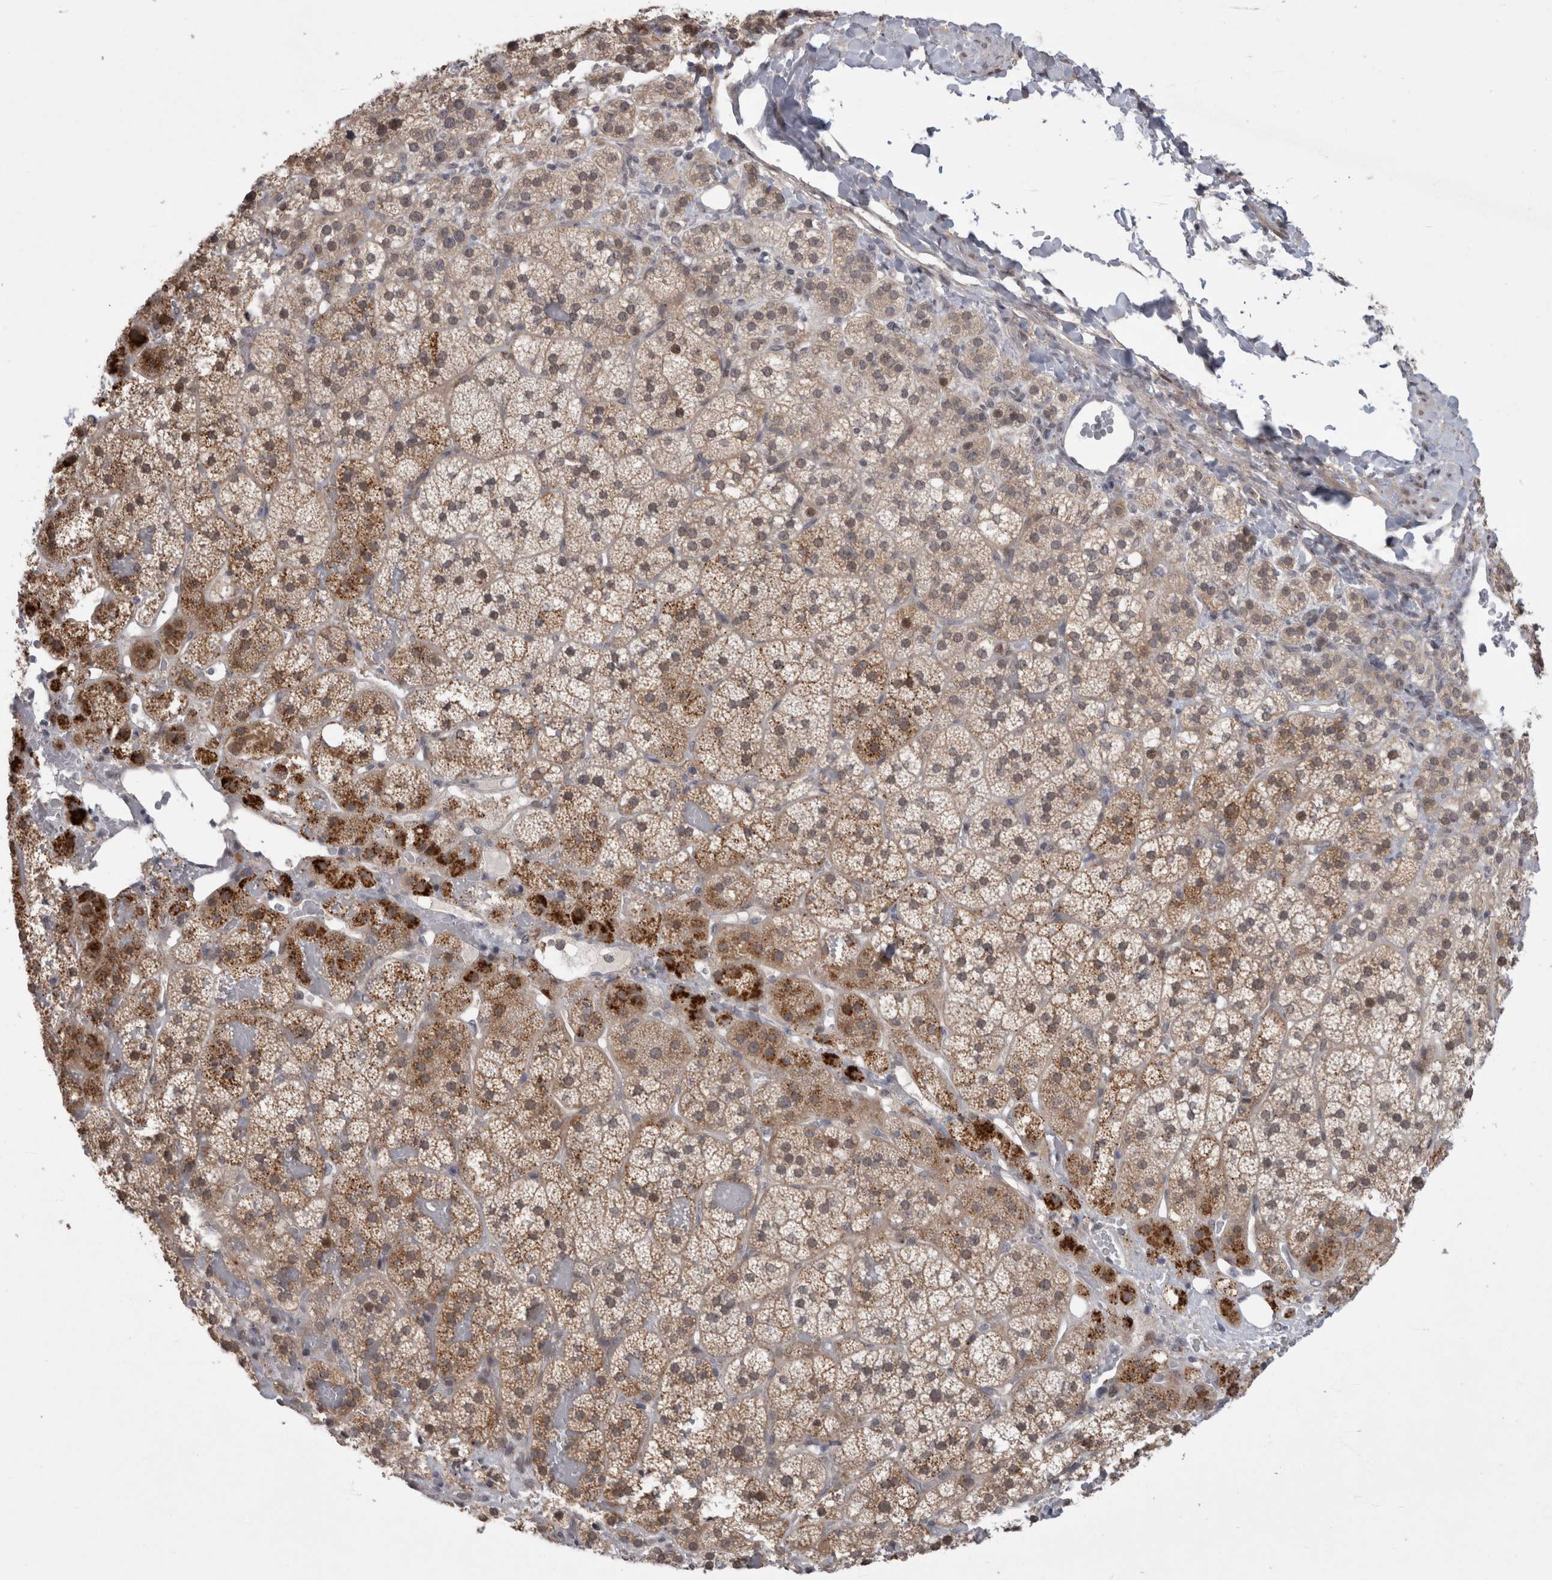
{"staining": {"intensity": "strong", "quantity": "25%-75%", "location": "cytoplasmic/membranous"}, "tissue": "adrenal gland", "cell_type": "Glandular cells", "image_type": "normal", "snomed": [{"axis": "morphology", "description": "Normal tissue, NOS"}, {"axis": "topography", "description": "Adrenal gland"}], "caption": "Immunohistochemistry histopathology image of benign adrenal gland: human adrenal gland stained using immunohistochemistry demonstrates high levels of strong protein expression localized specifically in the cytoplasmic/membranous of glandular cells, appearing as a cytoplasmic/membranous brown color.", "gene": "MTBP", "patient": {"sex": "female", "age": 44}}